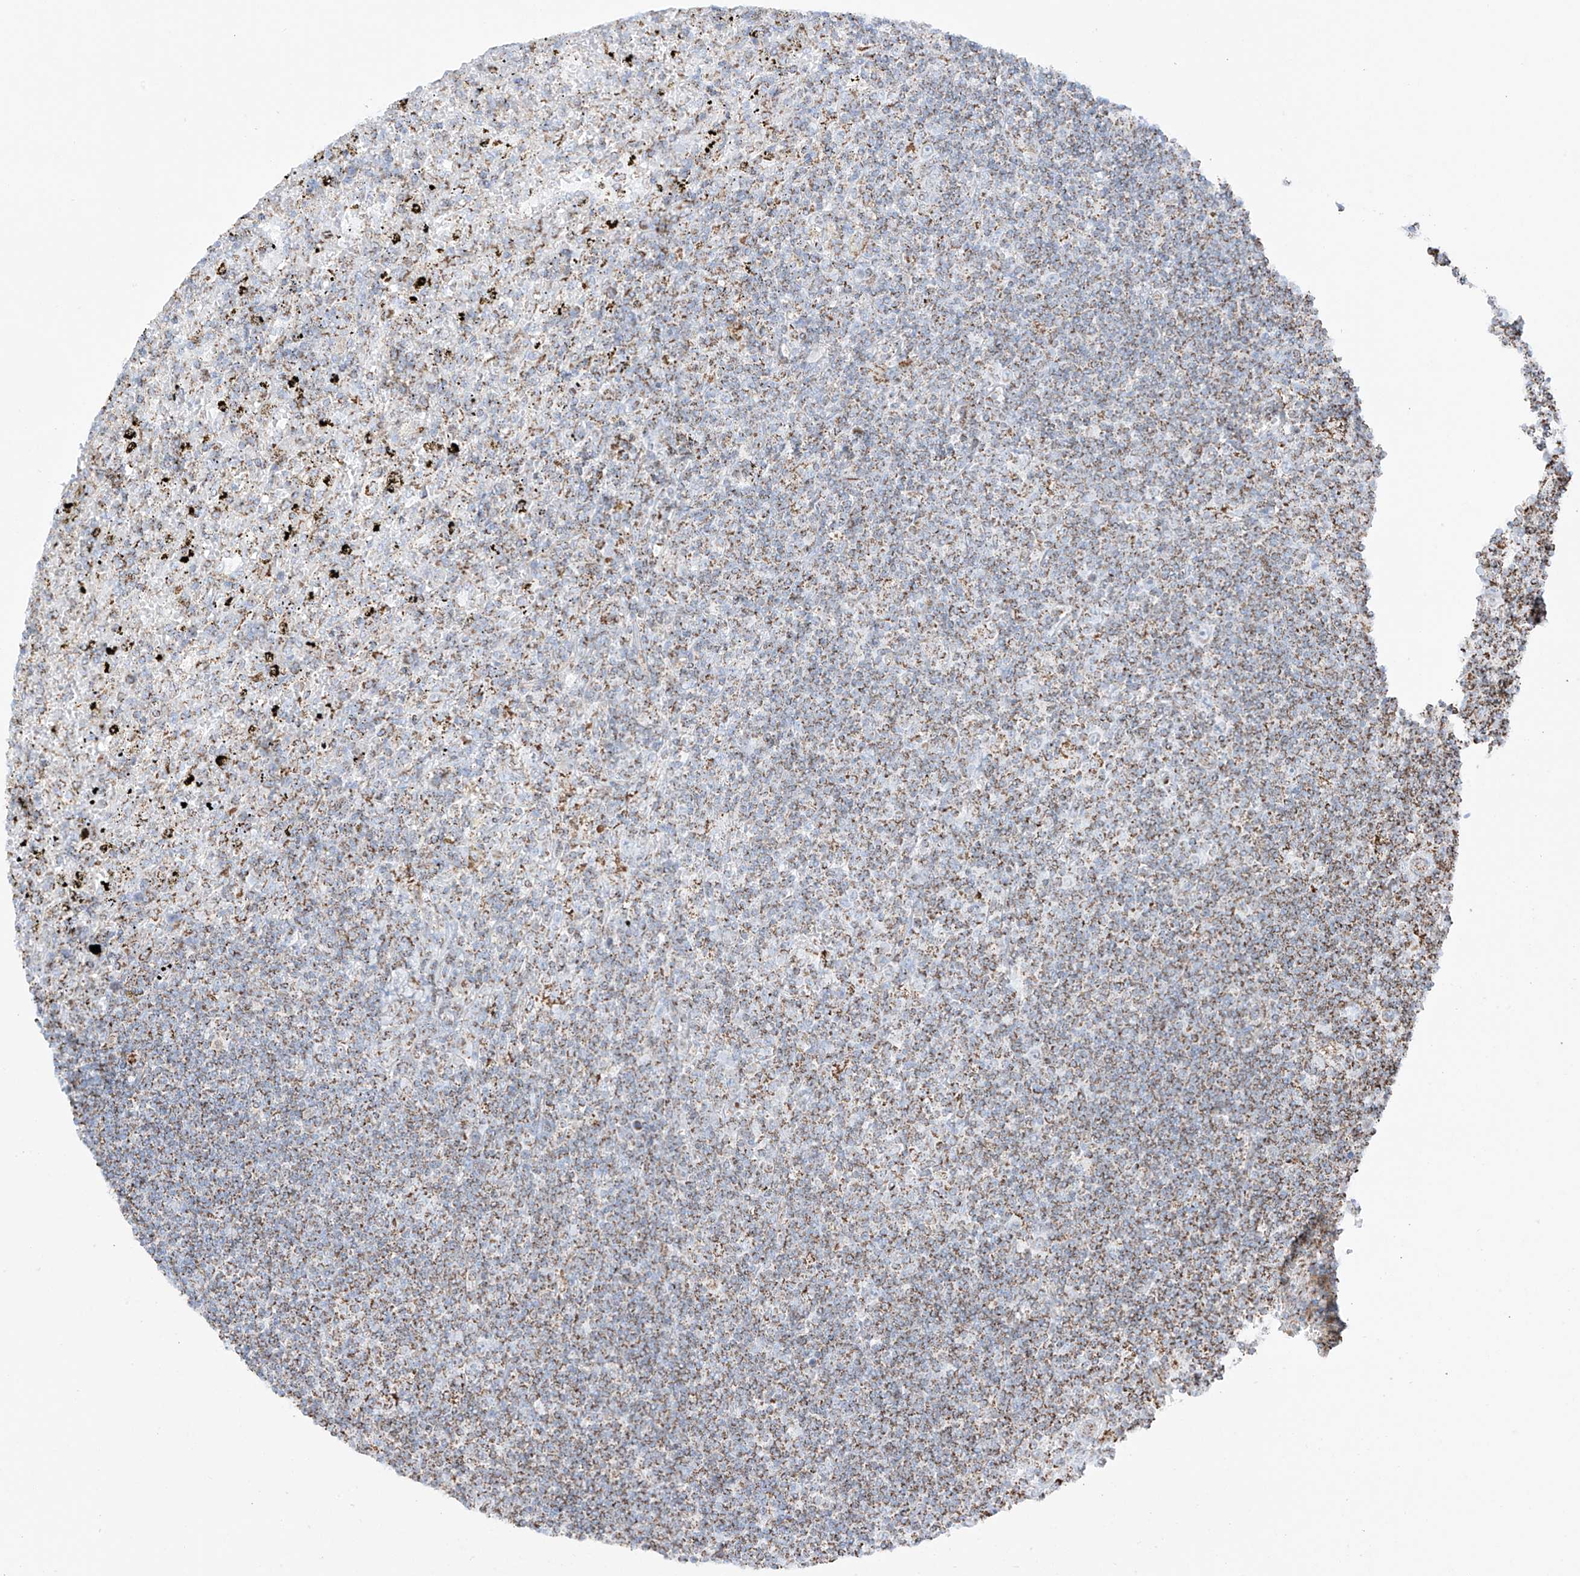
{"staining": {"intensity": "moderate", "quantity": ">75%", "location": "cytoplasmic/membranous"}, "tissue": "lymphoma", "cell_type": "Tumor cells", "image_type": "cancer", "snomed": [{"axis": "morphology", "description": "Malignant lymphoma, non-Hodgkin's type, Low grade"}, {"axis": "topography", "description": "Spleen"}], "caption": "A histopathology image of human low-grade malignant lymphoma, non-Hodgkin's type stained for a protein shows moderate cytoplasmic/membranous brown staining in tumor cells.", "gene": "XKR3", "patient": {"sex": "male", "age": 76}}